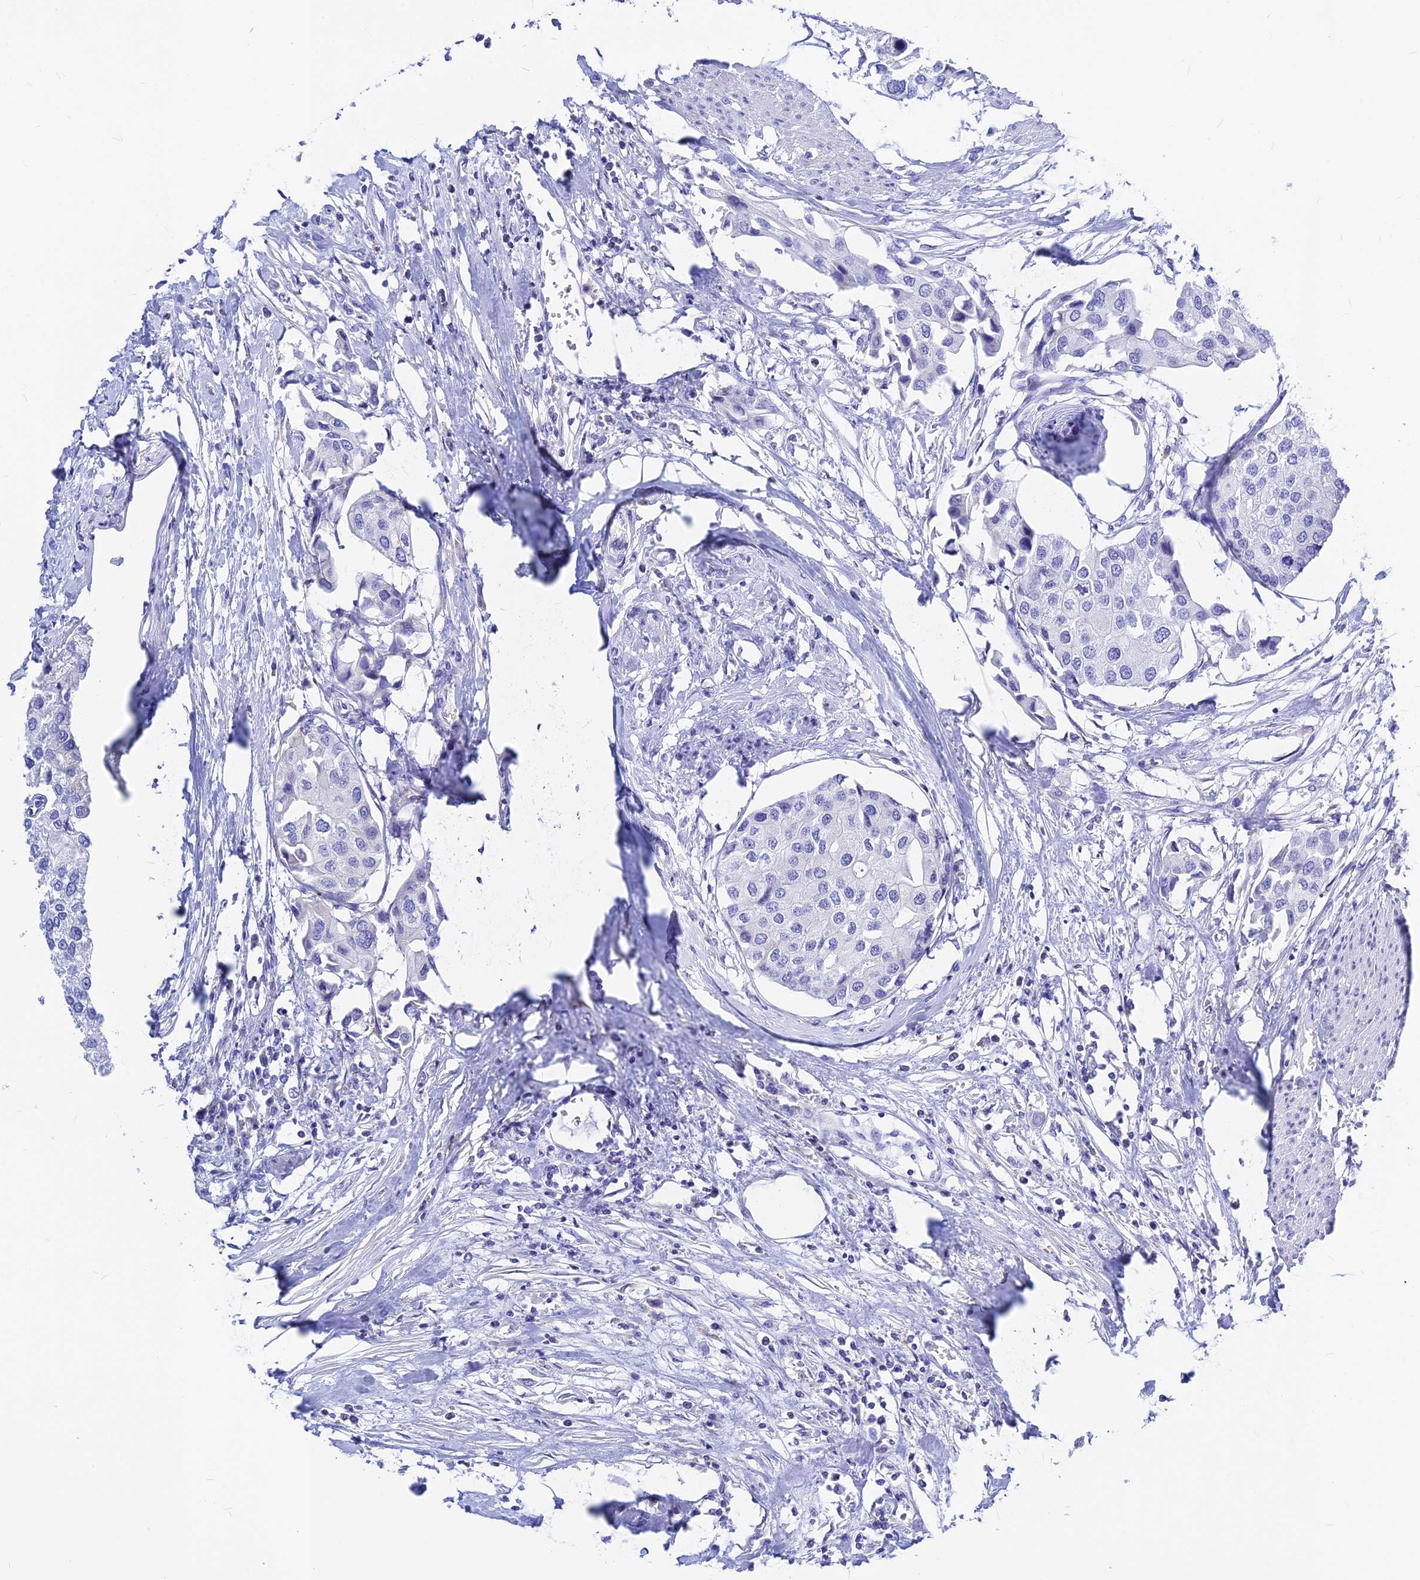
{"staining": {"intensity": "negative", "quantity": "none", "location": "none"}, "tissue": "urothelial cancer", "cell_type": "Tumor cells", "image_type": "cancer", "snomed": [{"axis": "morphology", "description": "Urothelial carcinoma, High grade"}, {"axis": "topography", "description": "Urinary bladder"}], "caption": "Photomicrograph shows no protein expression in tumor cells of urothelial carcinoma (high-grade) tissue.", "gene": "CNOT6", "patient": {"sex": "male", "age": 64}}